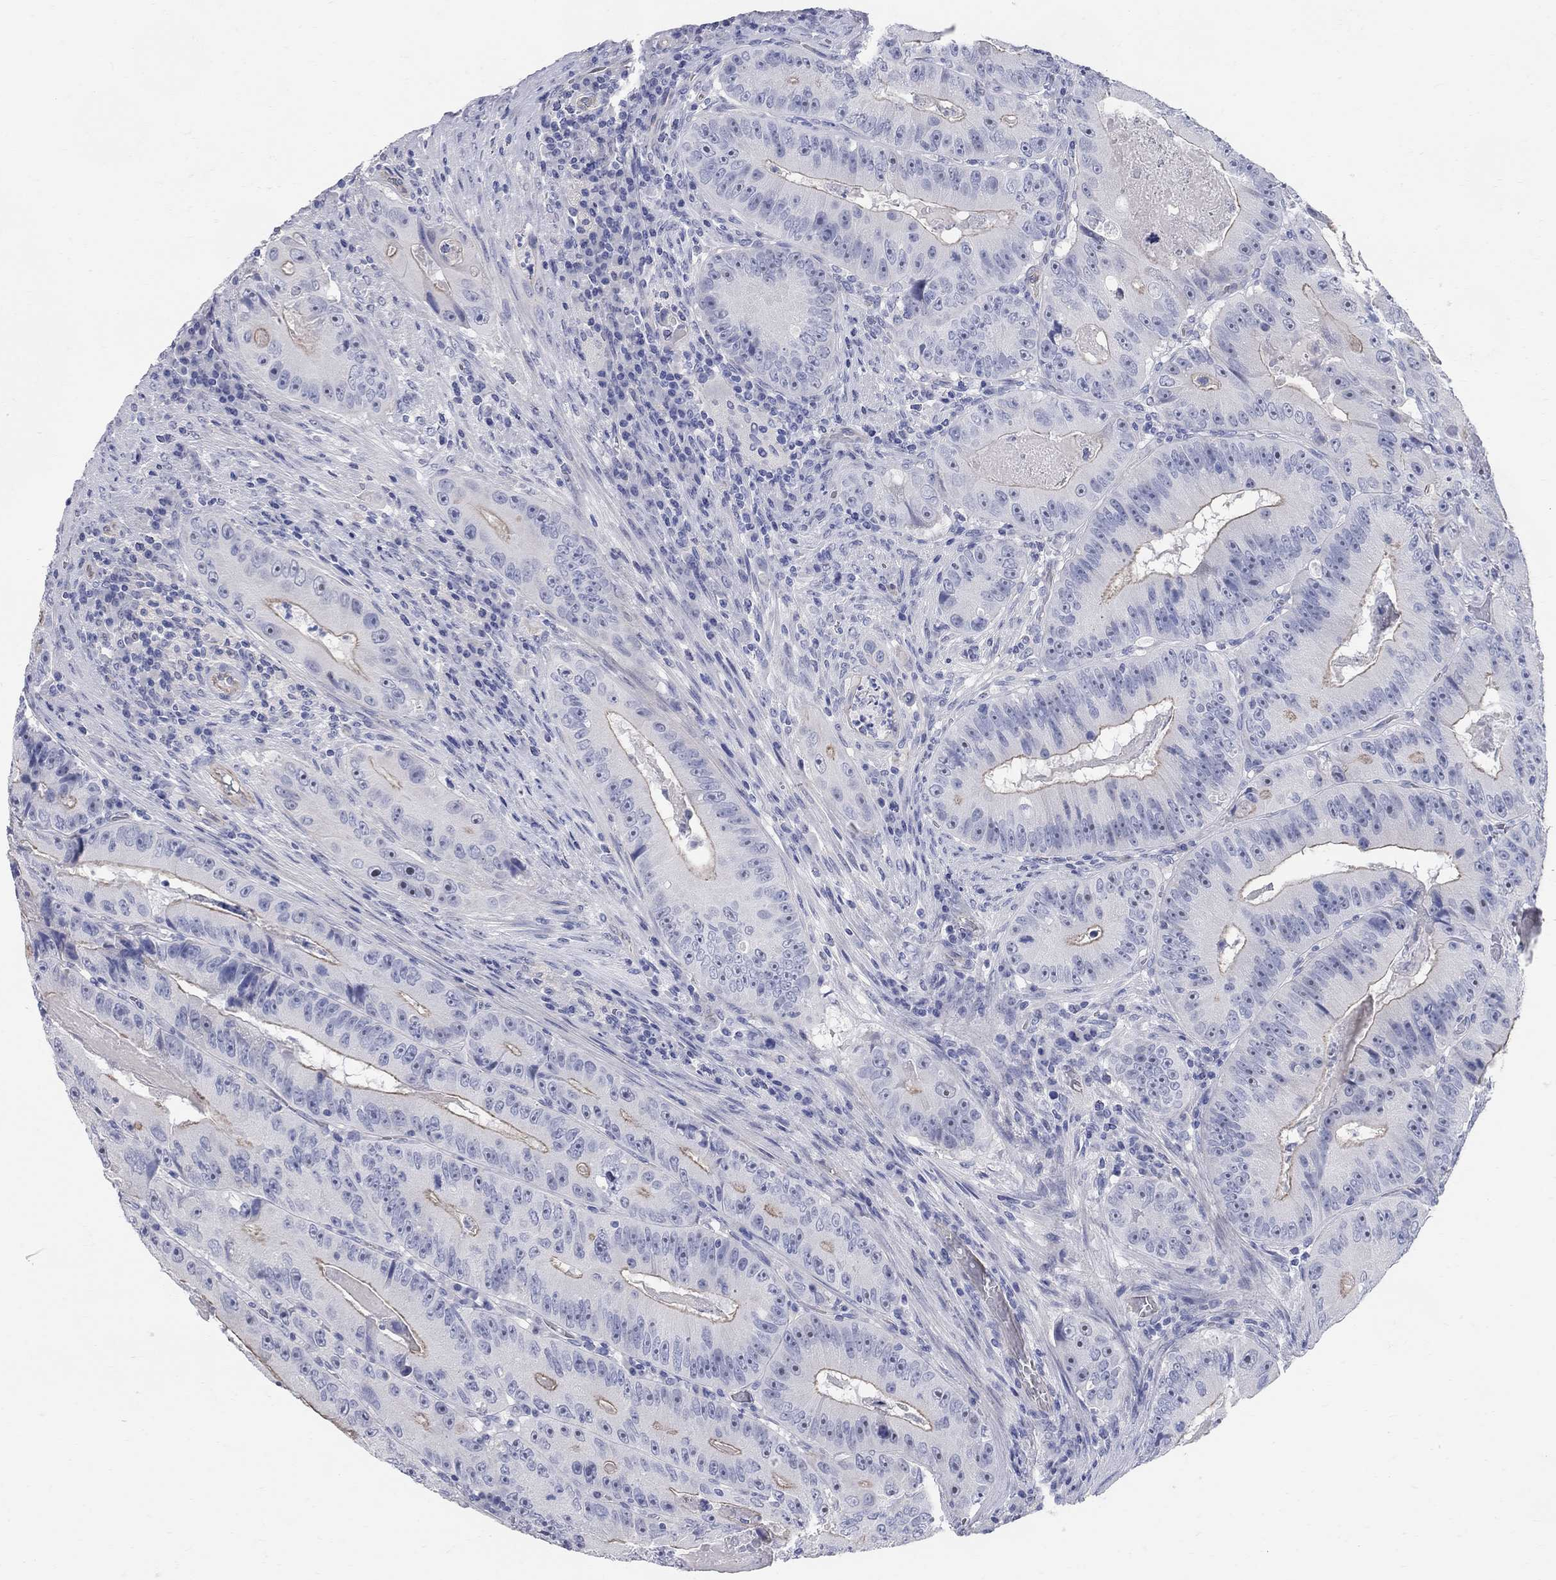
{"staining": {"intensity": "moderate", "quantity": "25%-75%", "location": "cytoplasmic/membranous"}, "tissue": "colorectal cancer", "cell_type": "Tumor cells", "image_type": "cancer", "snomed": [{"axis": "morphology", "description": "Adenocarcinoma, NOS"}, {"axis": "topography", "description": "Colon"}], "caption": "Moderate cytoplasmic/membranous positivity is seen in approximately 25%-75% of tumor cells in adenocarcinoma (colorectal). (DAB (3,3'-diaminobenzidine) IHC, brown staining for protein, blue staining for nuclei).", "gene": "AOX1", "patient": {"sex": "female", "age": 86}}